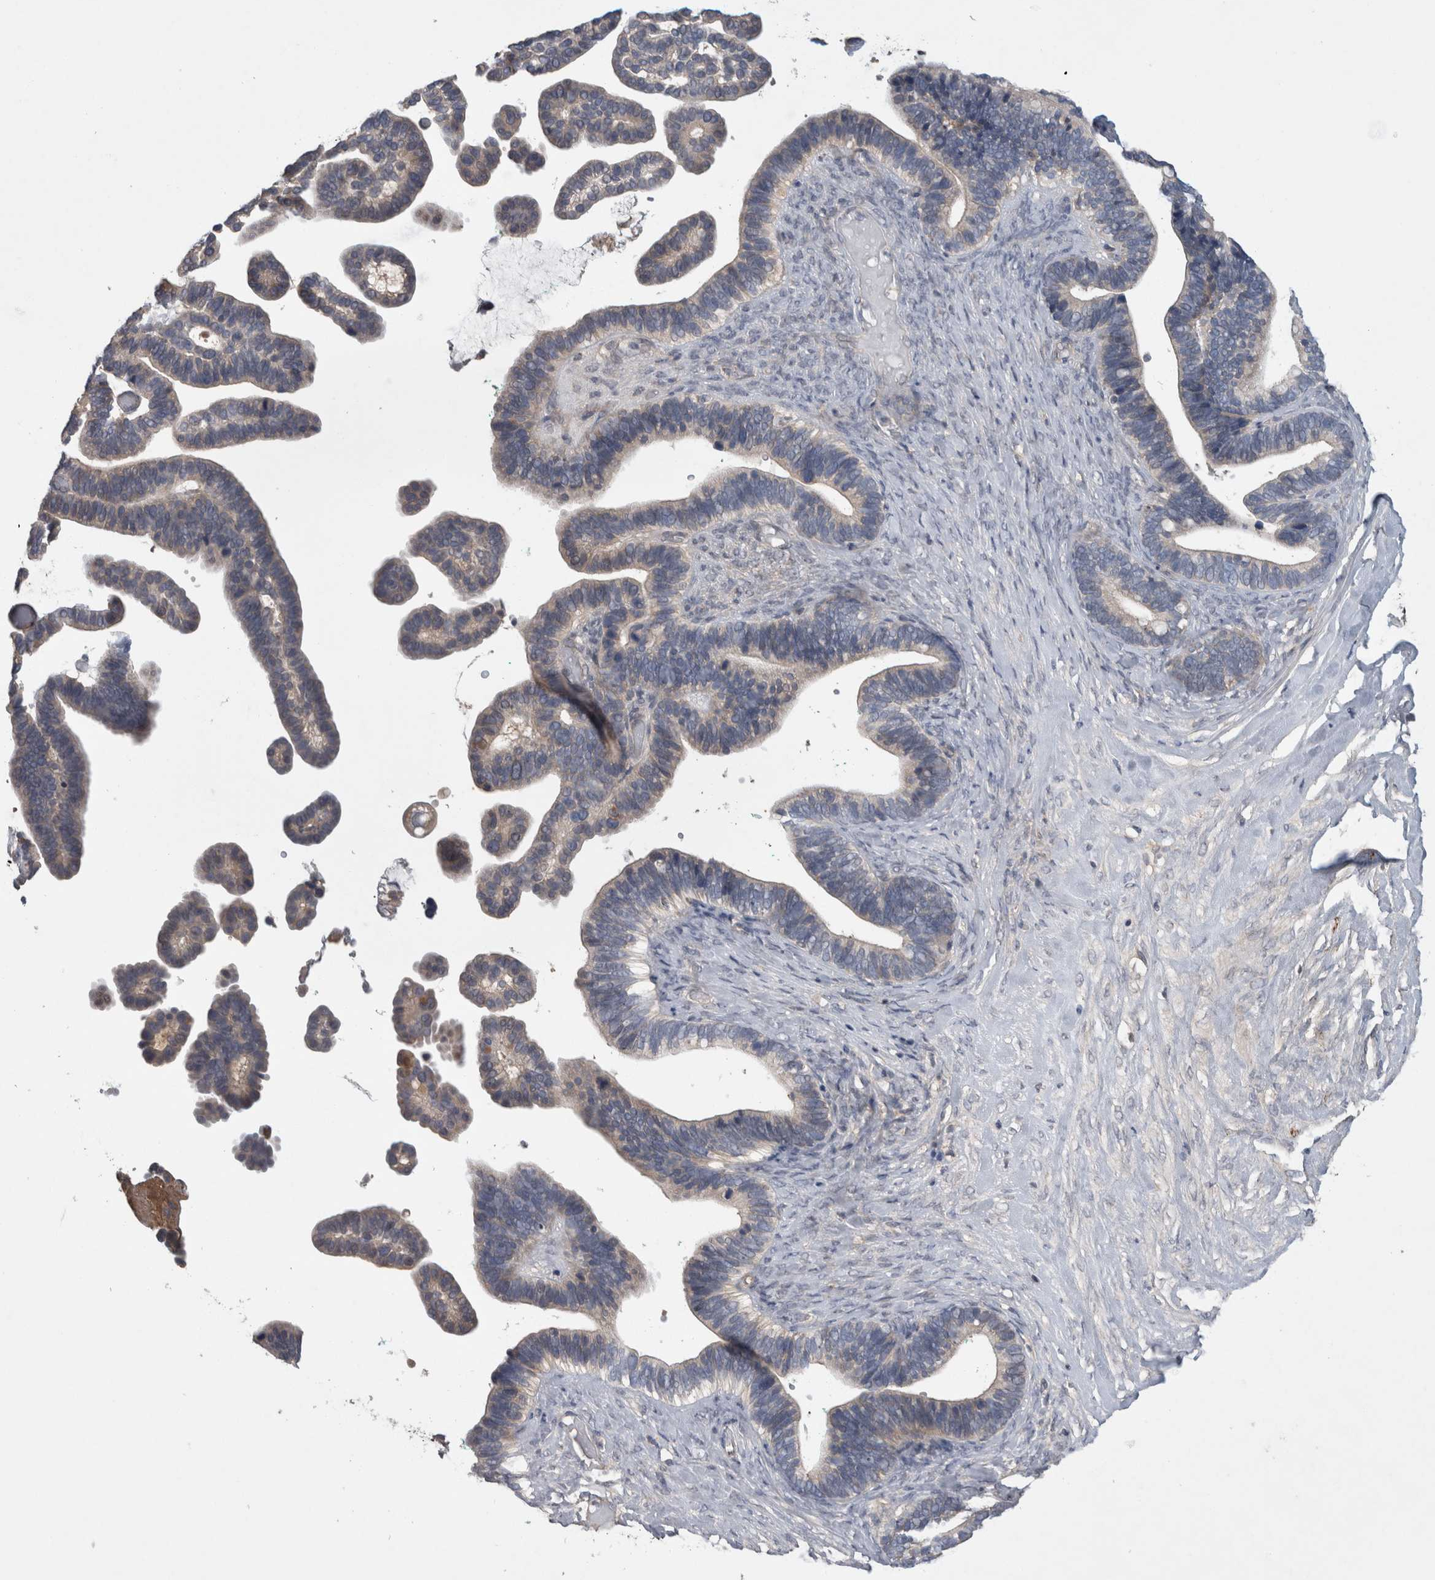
{"staining": {"intensity": "negative", "quantity": "none", "location": "none"}, "tissue": "ovarian cancer", "cell_type": "Tumor cells", "image_type": "cancer", "snomed": [{"axis": "morphology", "description": "Cystadenocarcinoma, serous, NOS"}, {"axis": "topography", "description": "Ovary"}], "caption": "Immunohistochemical staining of human ovarian cancer shows no significant staining in tumor cells.", "gene": "TARBP1", "patient": {"sex": "female", "age": 56}}